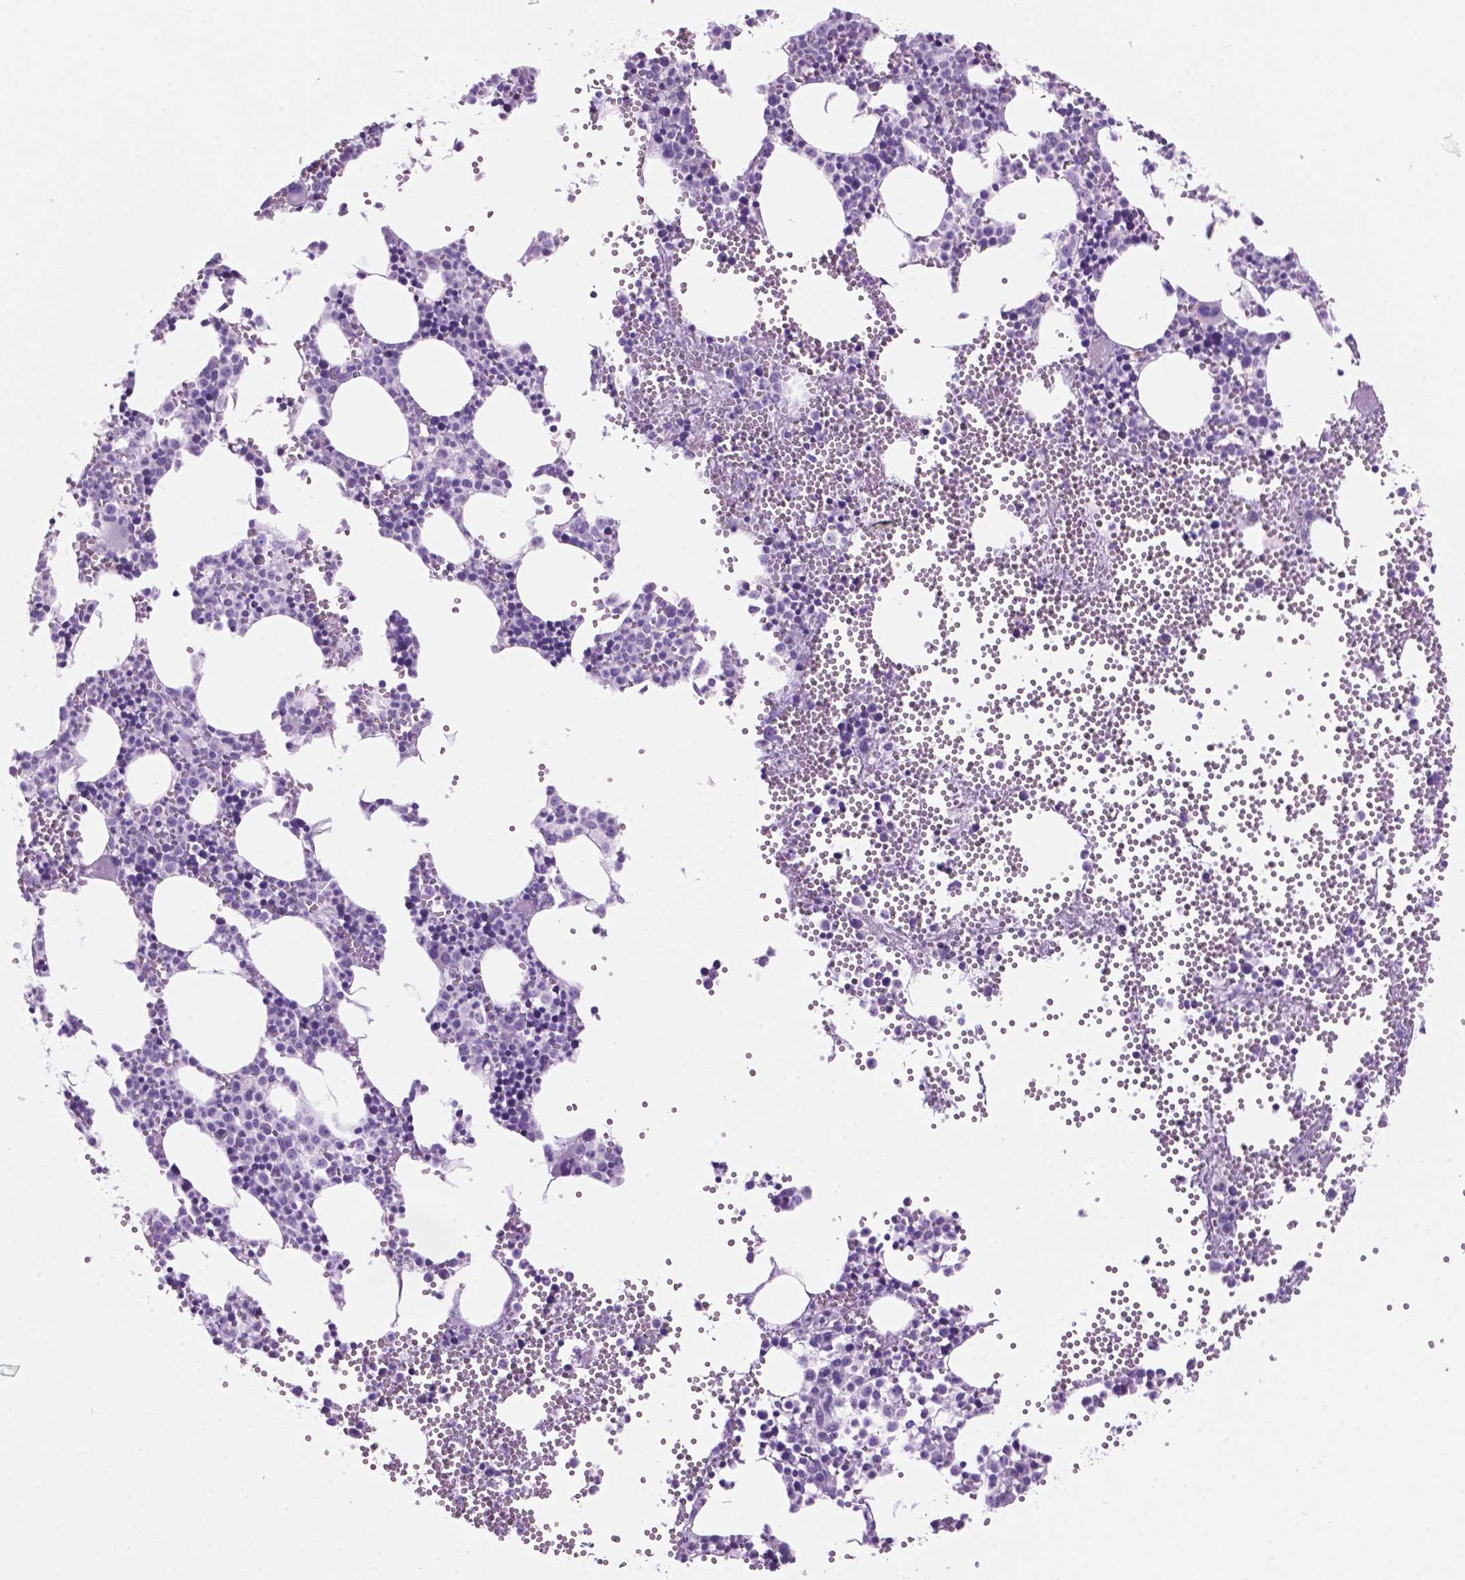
{"staining": {"intensity": "negative", "quantity": "none", "location": "none"}, "tissue": "bone marrow", "cell_type": "Hematopoietic cells", "image_type": "normal", "snomed": [{"axis": "morphology", "description": "Normal tissue, NOS"}, {"axis": "topography", "description": "Bone marrow"}], "caption": "Hematopoietic cells show no significant positivity in normal bone marrow. The staining is performed using DAB (3,3'-diaminobenzidine) brown chromogen with nuclei counter-stained in using hematoxylin.", "gene": "GRIN2B", "patient": {"sex": "male", "age": 89}}